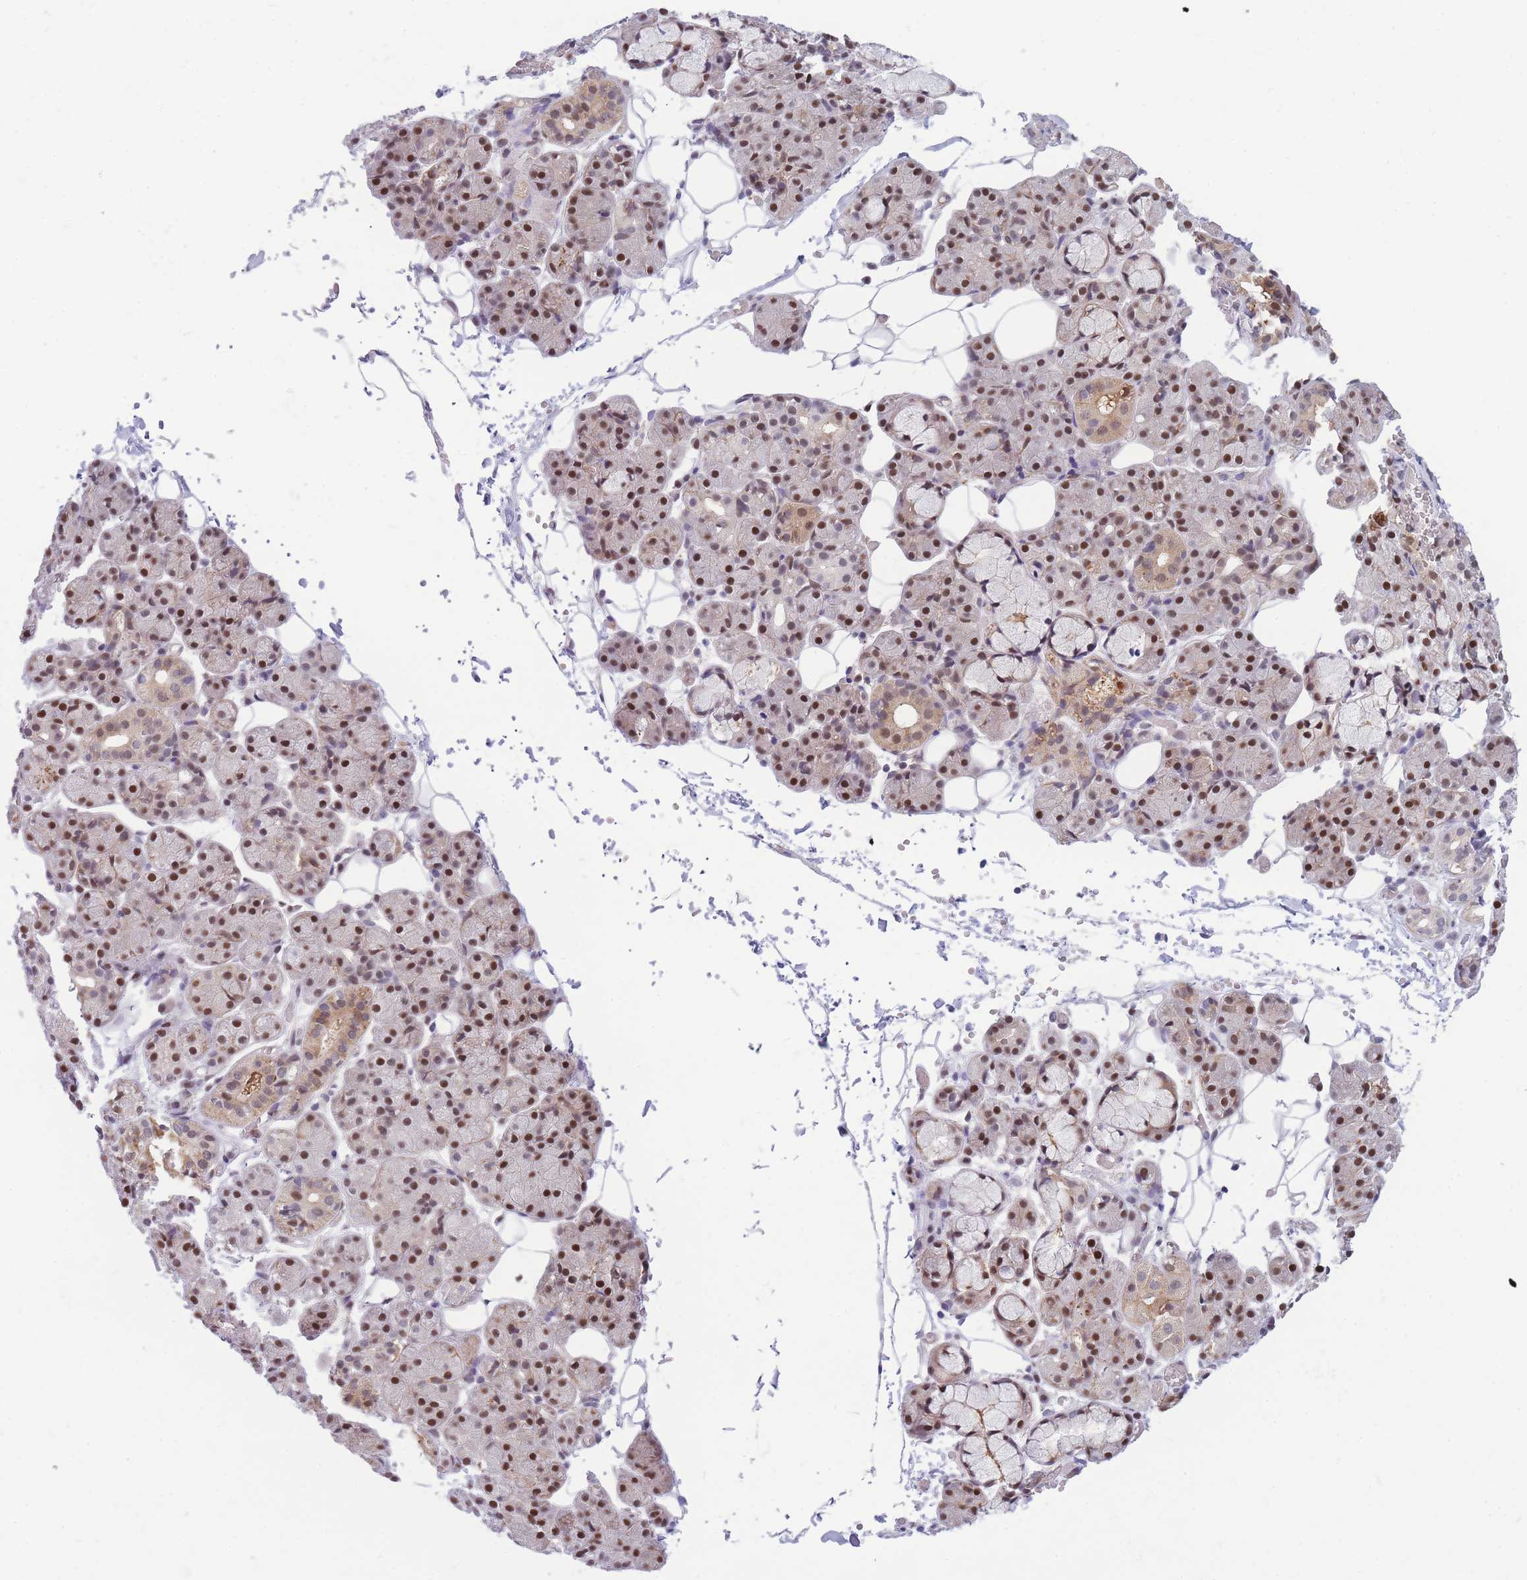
{"staining": {"intensity": "strong", "quantity": ">75%", "location": "cytoplasmic/membranous,nuclear"}, "tissue": "salivary gland", "cell_type": "Glandular cells", "image_type": "normal", "snomed": [{"axis": "morphology", "description": "Normal tissue, NOS"}, {"axis": "topography", "description": "Salivary gland"}], "caption": "Glandular cells exhibit strong cytoplasmic/membranous,nuclear expression in about >75% of cells in benign salivary gland.", "gene": "CRACD", "patient": {"sex": "male", "age": 63}}